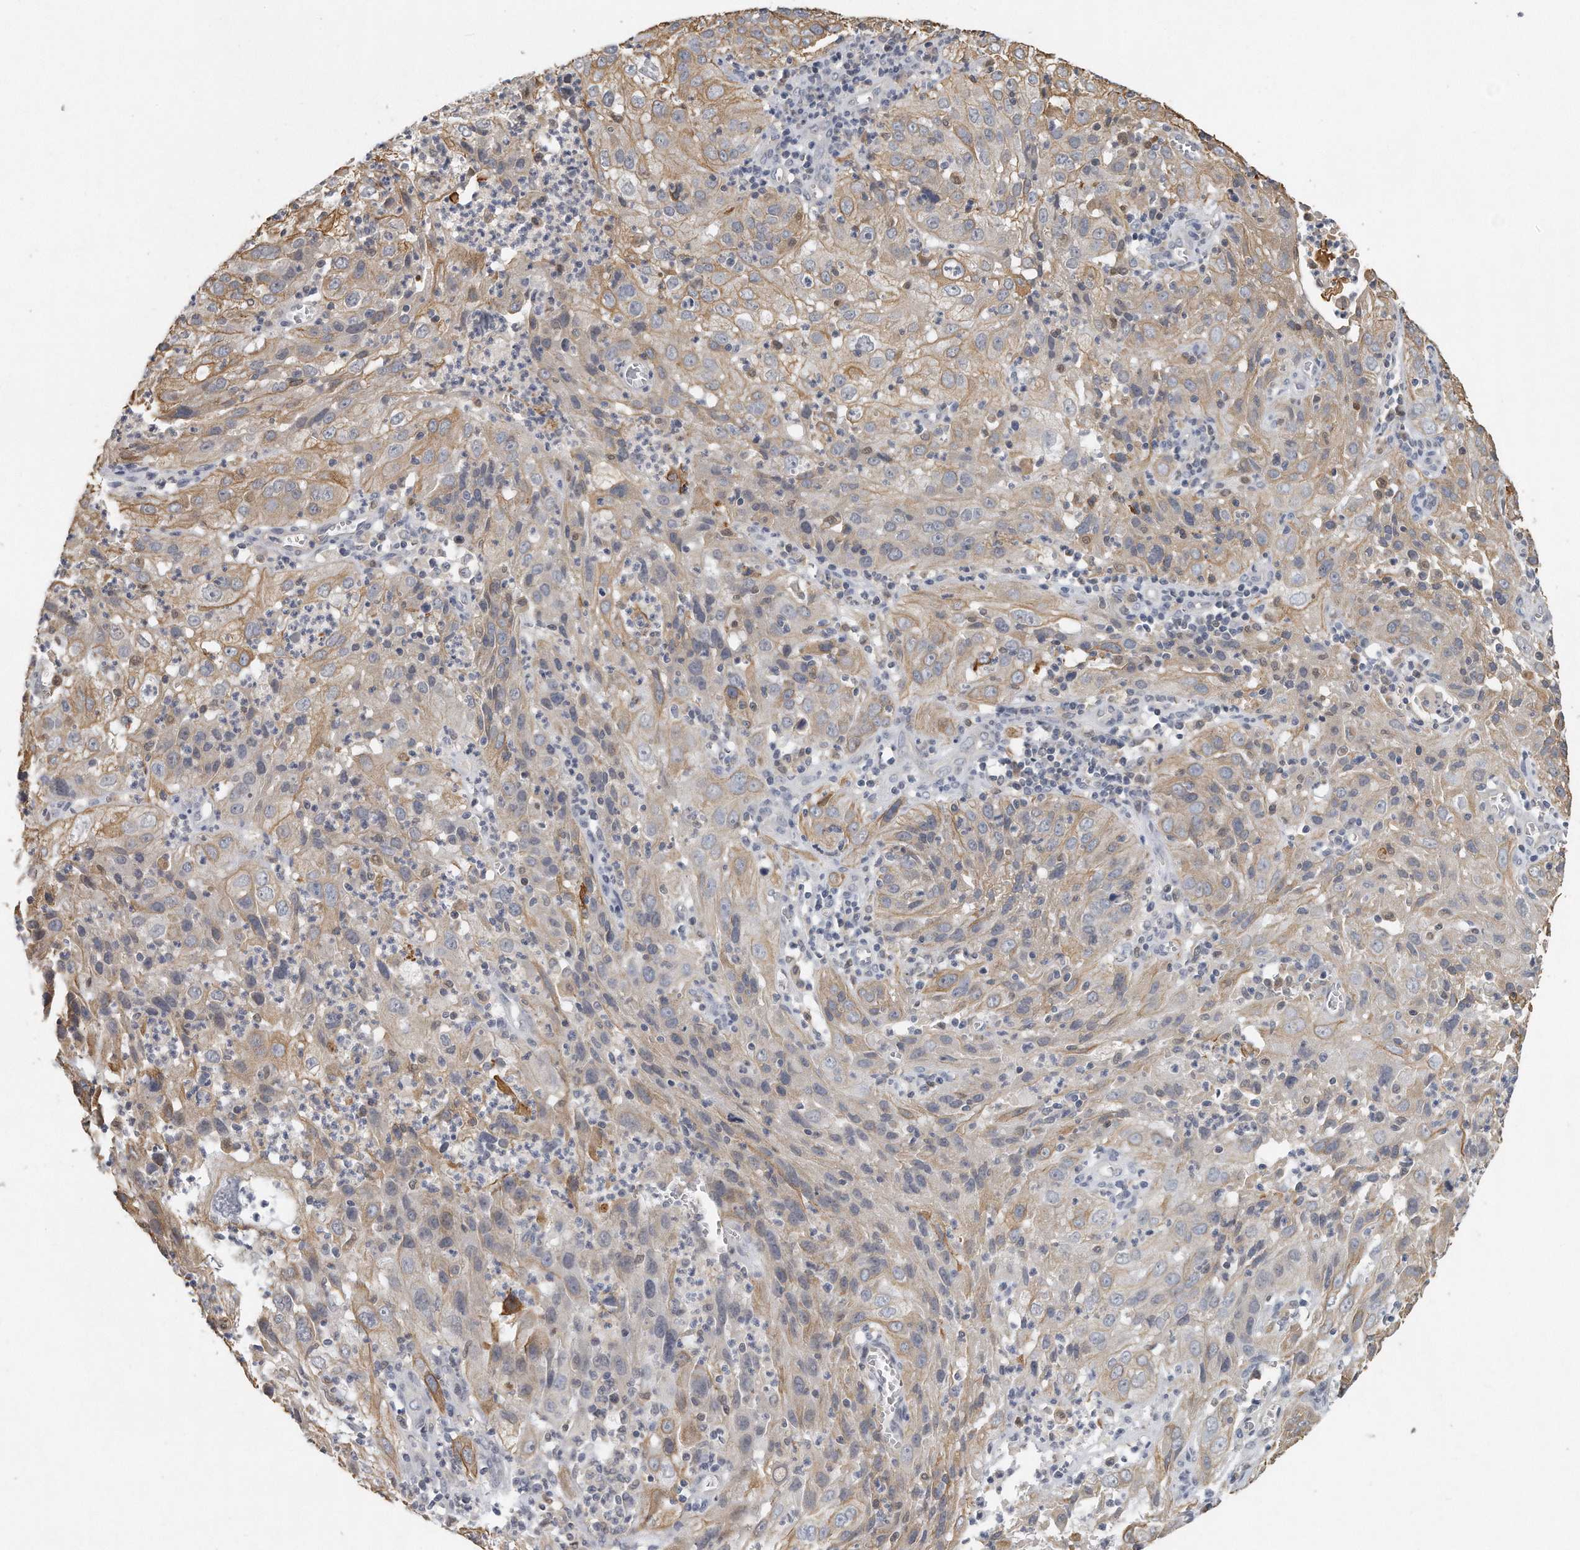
{"staining": {"intensity": "weak", "quantity": "25%-75%", "location": "cytoplasmic/membranous"}, "tissue": "cervical cancer", "cell_type": "Tumor cells", "image_type": "cancer", "snomed": [{"axis": "morphology", "description": "Squamous cell carcinoma, NOS"}, {"axis": "topography", "description": "Cervix"}], "caption": "DAB (3,3'-diaminobenzidine) immunohistochemical staining of human squamous cell carcinoma (cervical) exhibits weak cytoplasmic/membranous protein expression in about 25%-75% of tumor cells.", "gene": "CAMK1", "patient": {"sex": "female", "age": 32}}